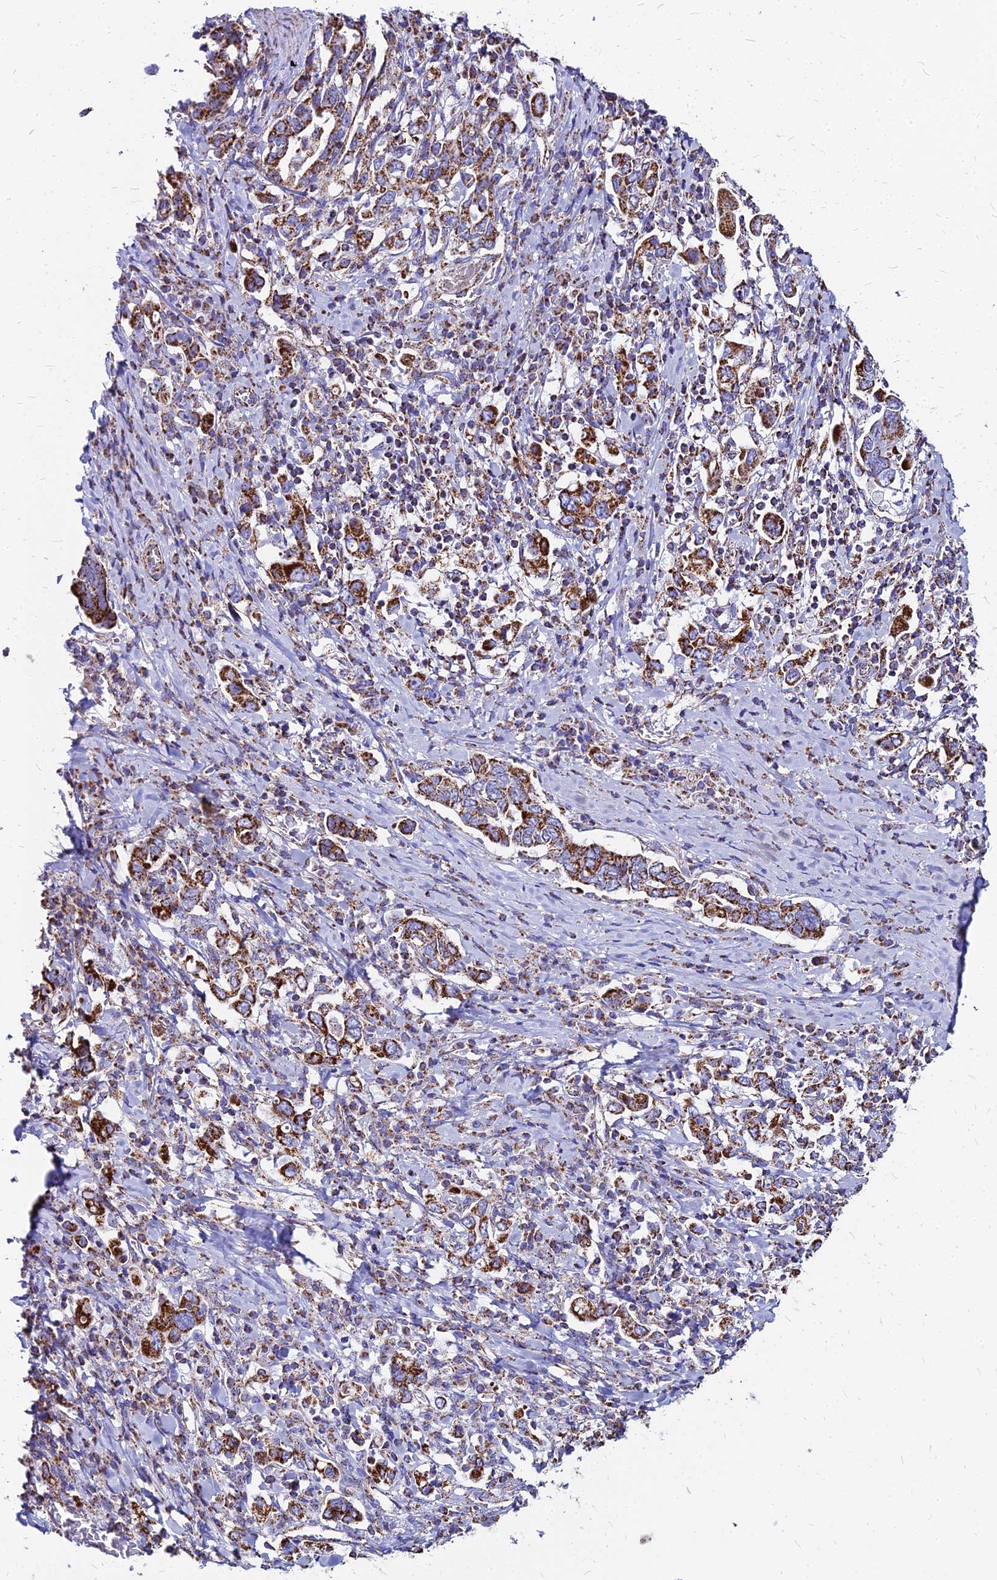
{"staining": {"intensity": "strong", "quantity": ">75%", "location": "cytoplasmic/membranous"}, "tissue": "stomach cancer", "cell_type": "Tumor cells", "image_type": "cancer", "snomed": [{"axis": "morphology", "description": "Adenocarcinoma, NOS"}, {"axis": "topography", "description": "Stomach, upper"}, {"axis": "topography", "description": "Stomach"}], "caption": "Human stomach cancer stained for a protein (brown) exhibits strong cytoplasmic/membranous positive positivity in approximately >75% of tumor cells.", "gene": "DLD", "patient": {"sex": "male", "age": 62}}